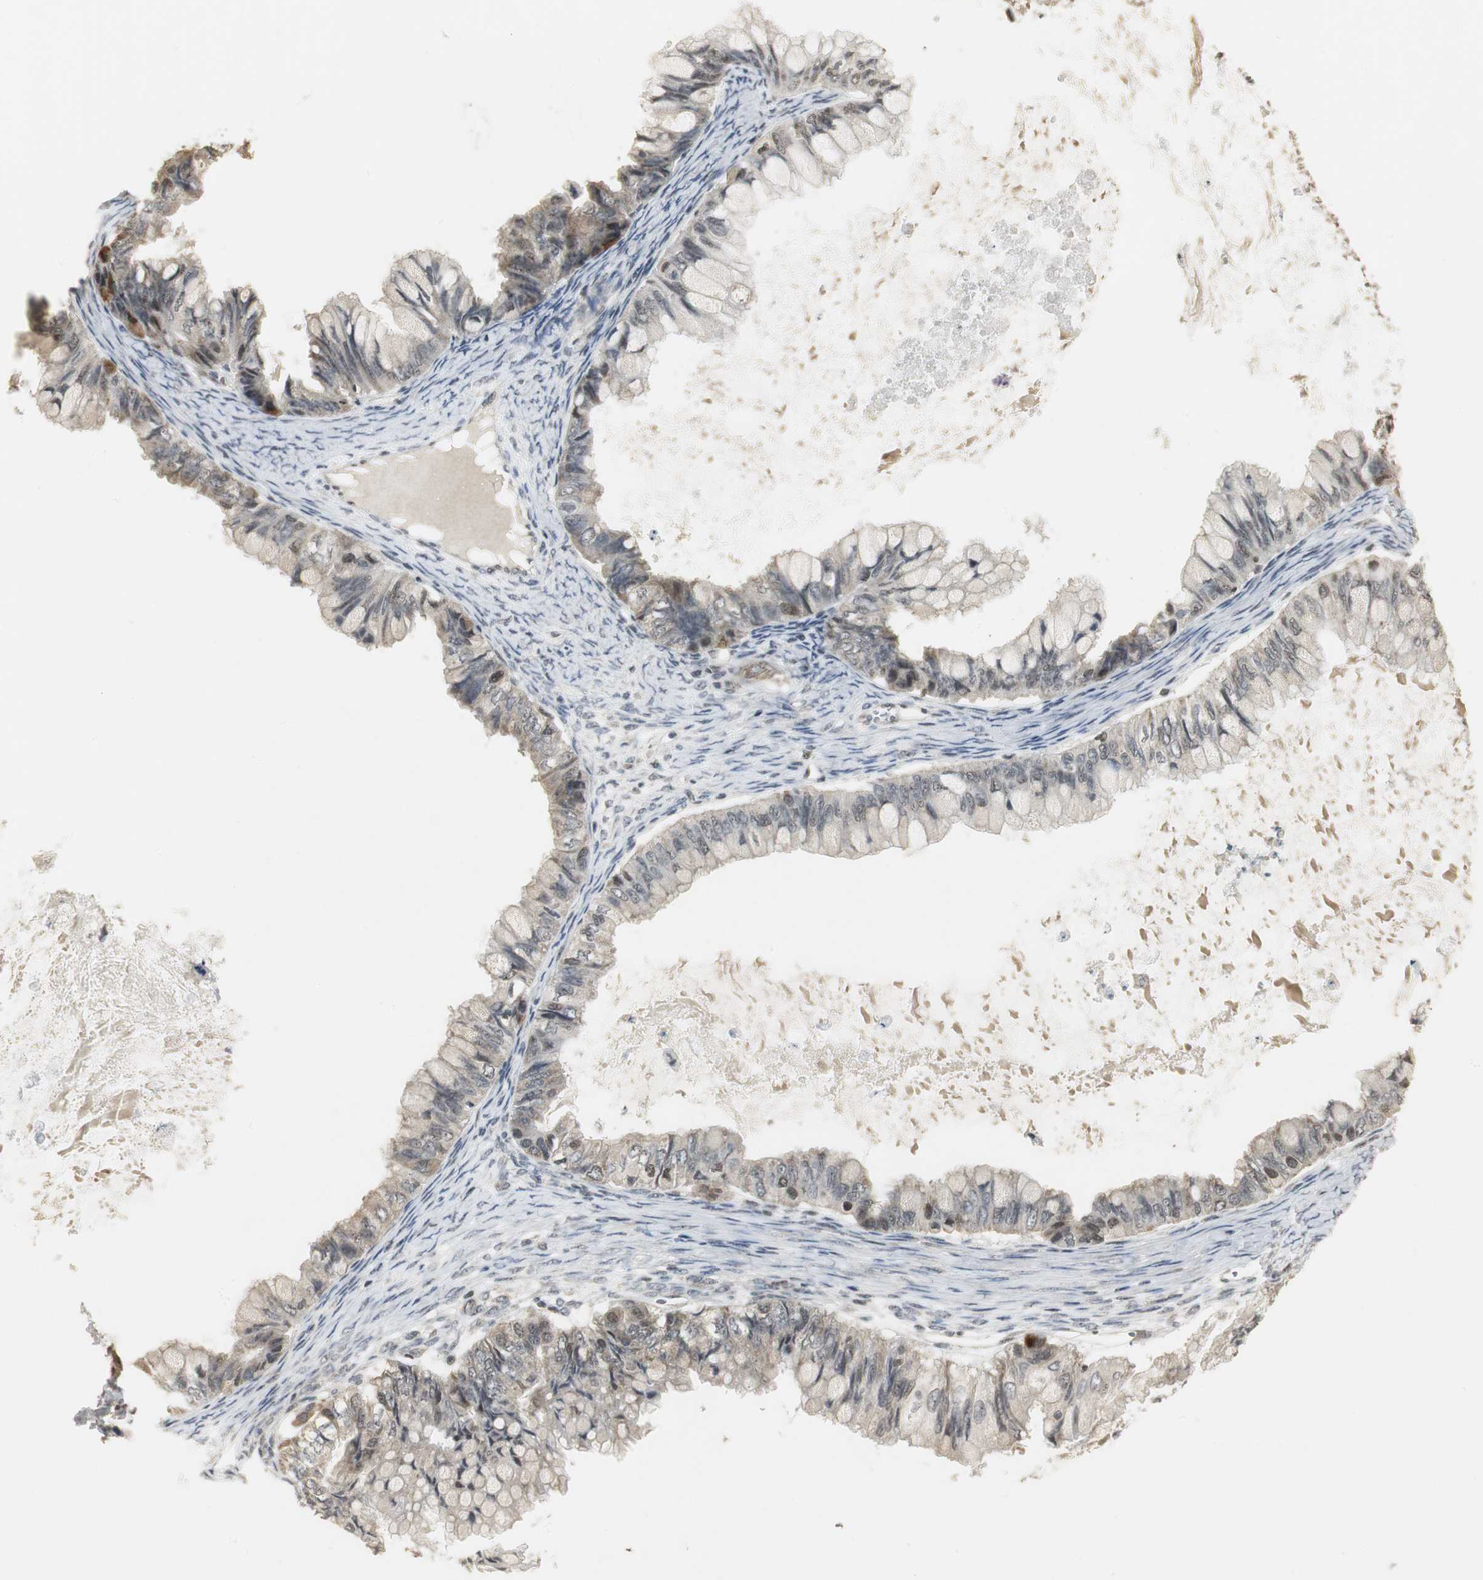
{"staining": {"intensity": "weak", "quantity": "<25%", "location": "nuclear"}, "tissue": "ovarian cancer", "cell_type": "Tumor cells", "image_type": "cancer", "snomed": [{"axis": "morphology", "description": "Cystadenocarcinoma, mucinous, NOS"}, {"axis": "topography", "description": "Ovary"}], "caption": "A micrograph of ovarian mucinous cystadenocarcinoma stained for a protein exhibits no brown staining in tumor cells.", "gene": "ELOA", "patient": {"sex": "female", "age": 80}}